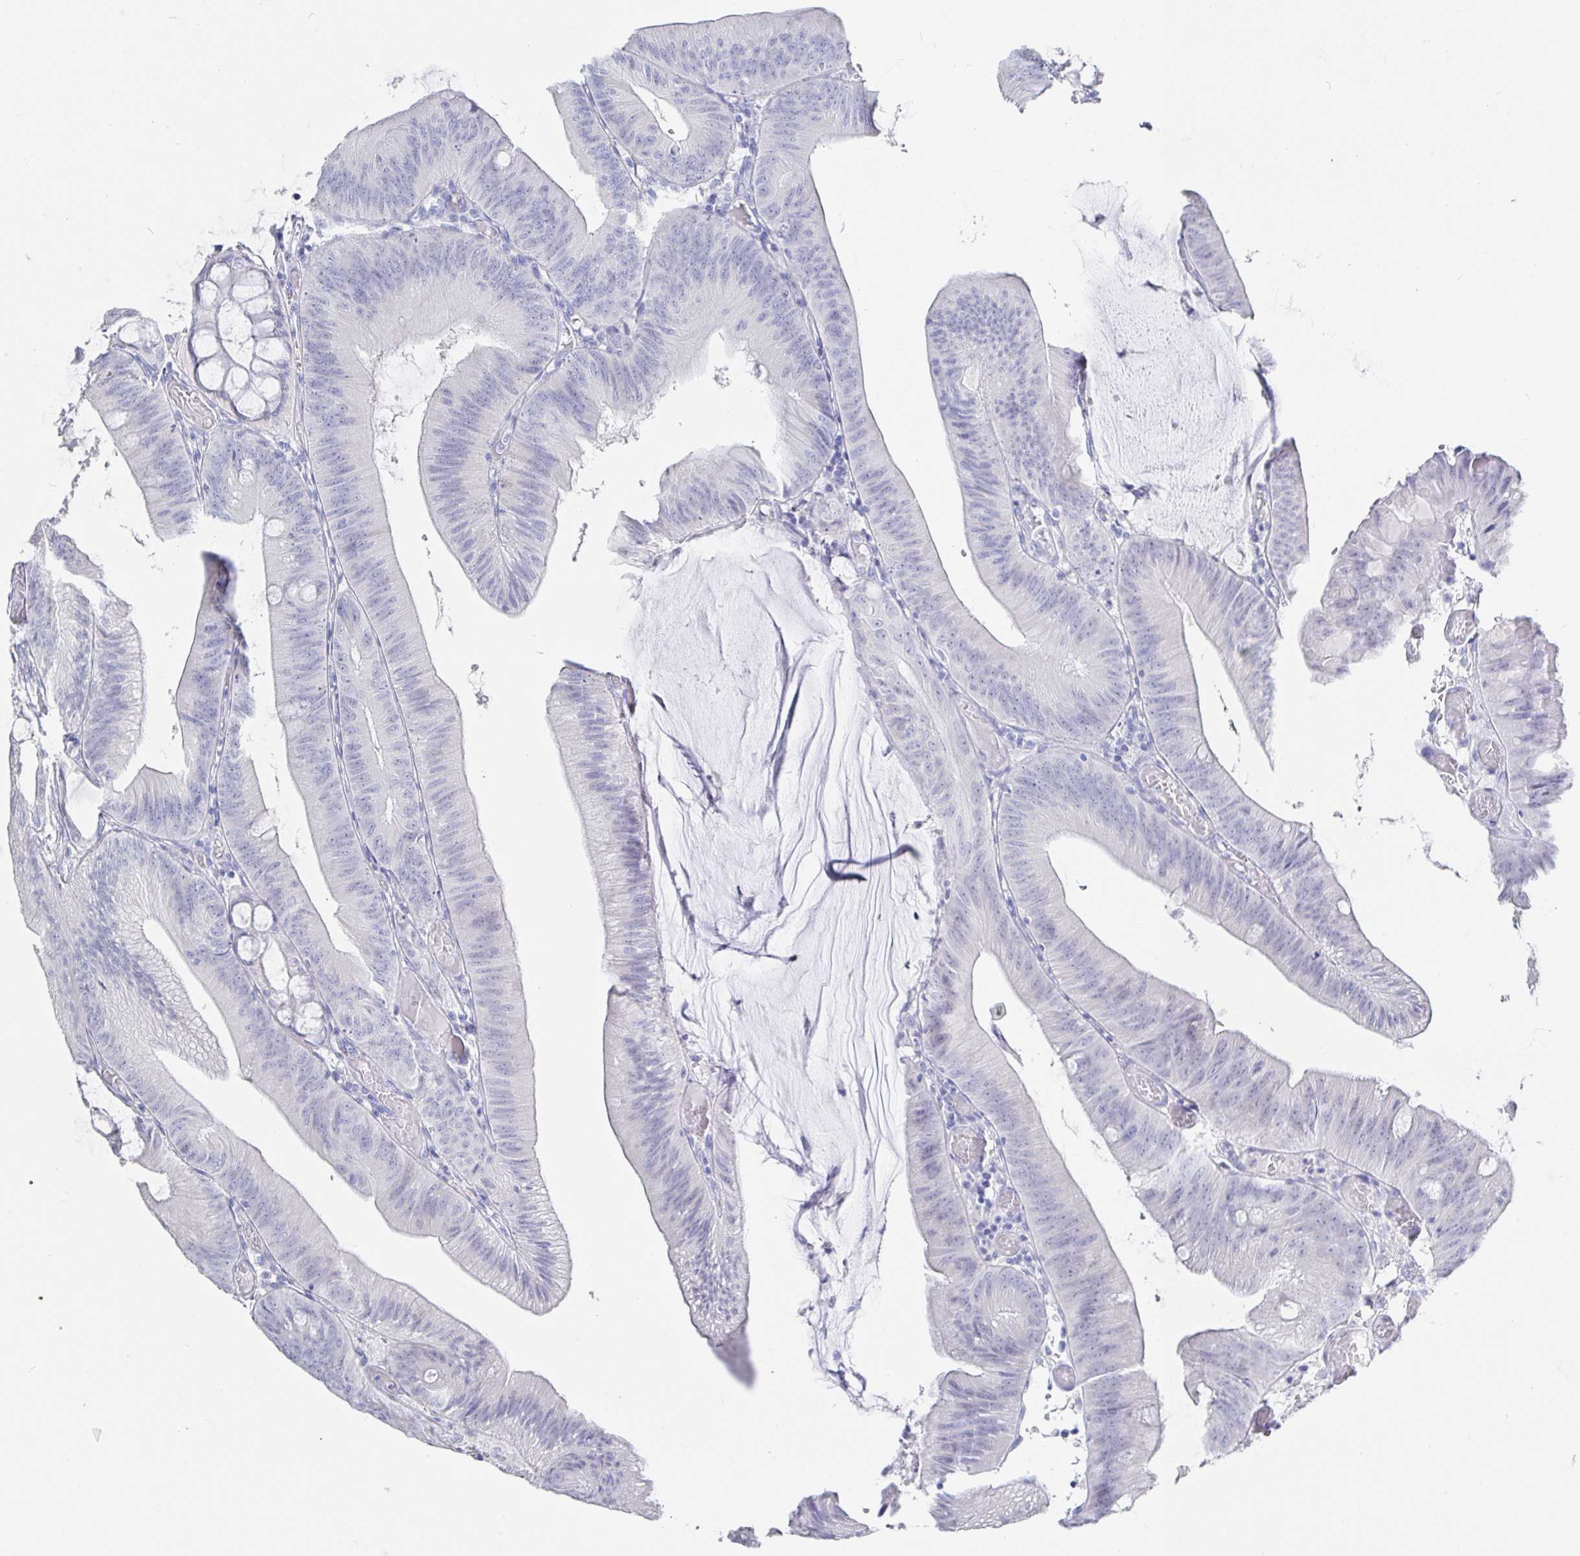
{"staining": {"intensity": "negative", "quantity": "none", "location": "none"}, "tissue": "colorectal cancer", "cell_type": "Tumor cells", "image_type": "cancer", "snomed": [{"axis": "morphology", "description": "Adenocarcinoma, NOS"}, {"axis": "topography", "description": "Colon"}], "caption": "A photomicrograph of human colorectal adenocarcinoma is negative for staining in tumor cells.", "gene": "KCNH6", "patient": {"sex": "male", "age": 84}}